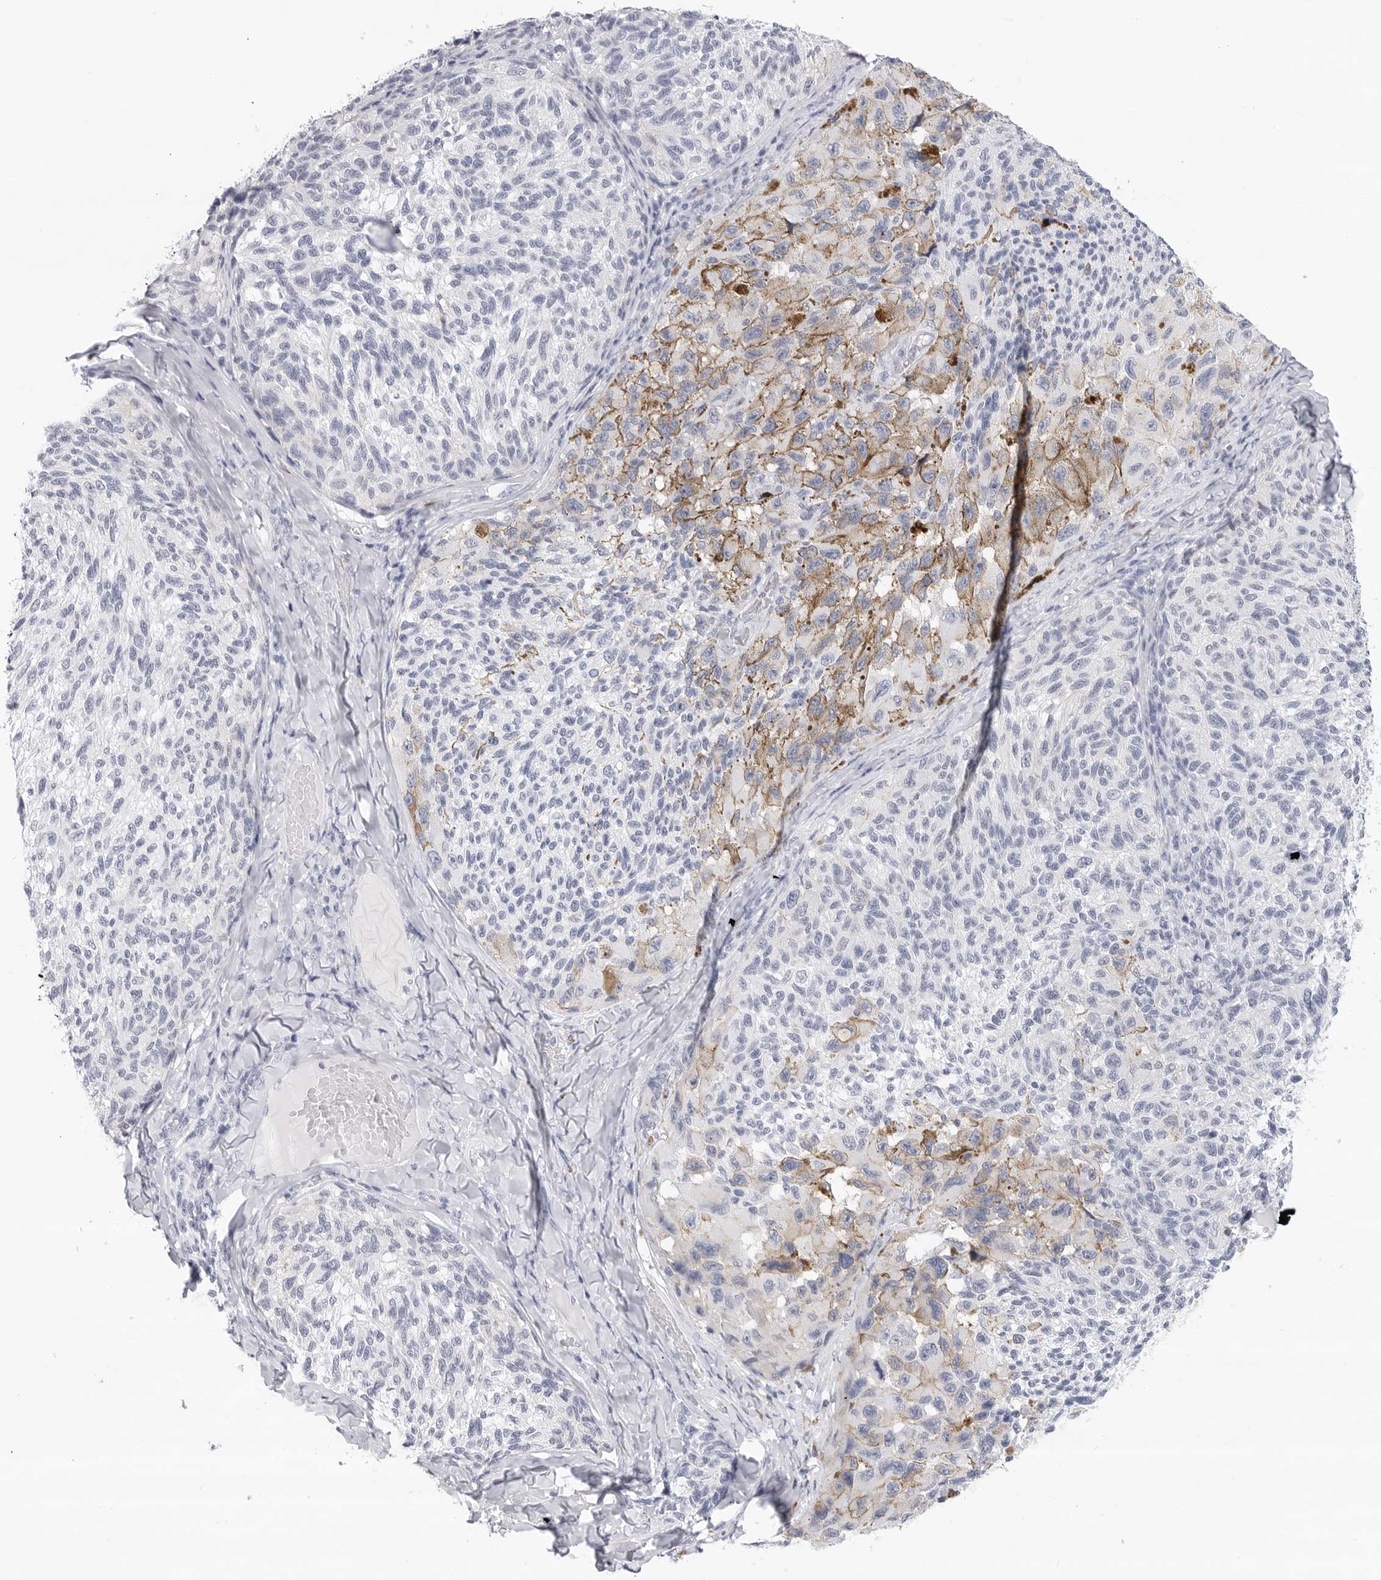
{"staining": {"intensity": "negative", "quantity": "none", "location": "none"}, "tissue": "melanoma", "cell_type": "Tumor cells", "image_type": "cancer", "snomed": [{"axis": "morphology", "description": "Malignant melanoma, NOS"}, {"axis": "topography", "description": "Skin"}], "caption": "The histopathology image exhibits no staining of tumor cells in malignant melanoma. (DAB (3,3'-diaminobenzidine) immunohistochemistry (IHC), high magnification).", "gene": "SLC19A1", "patient": {"sex": "female", "age": 73}}